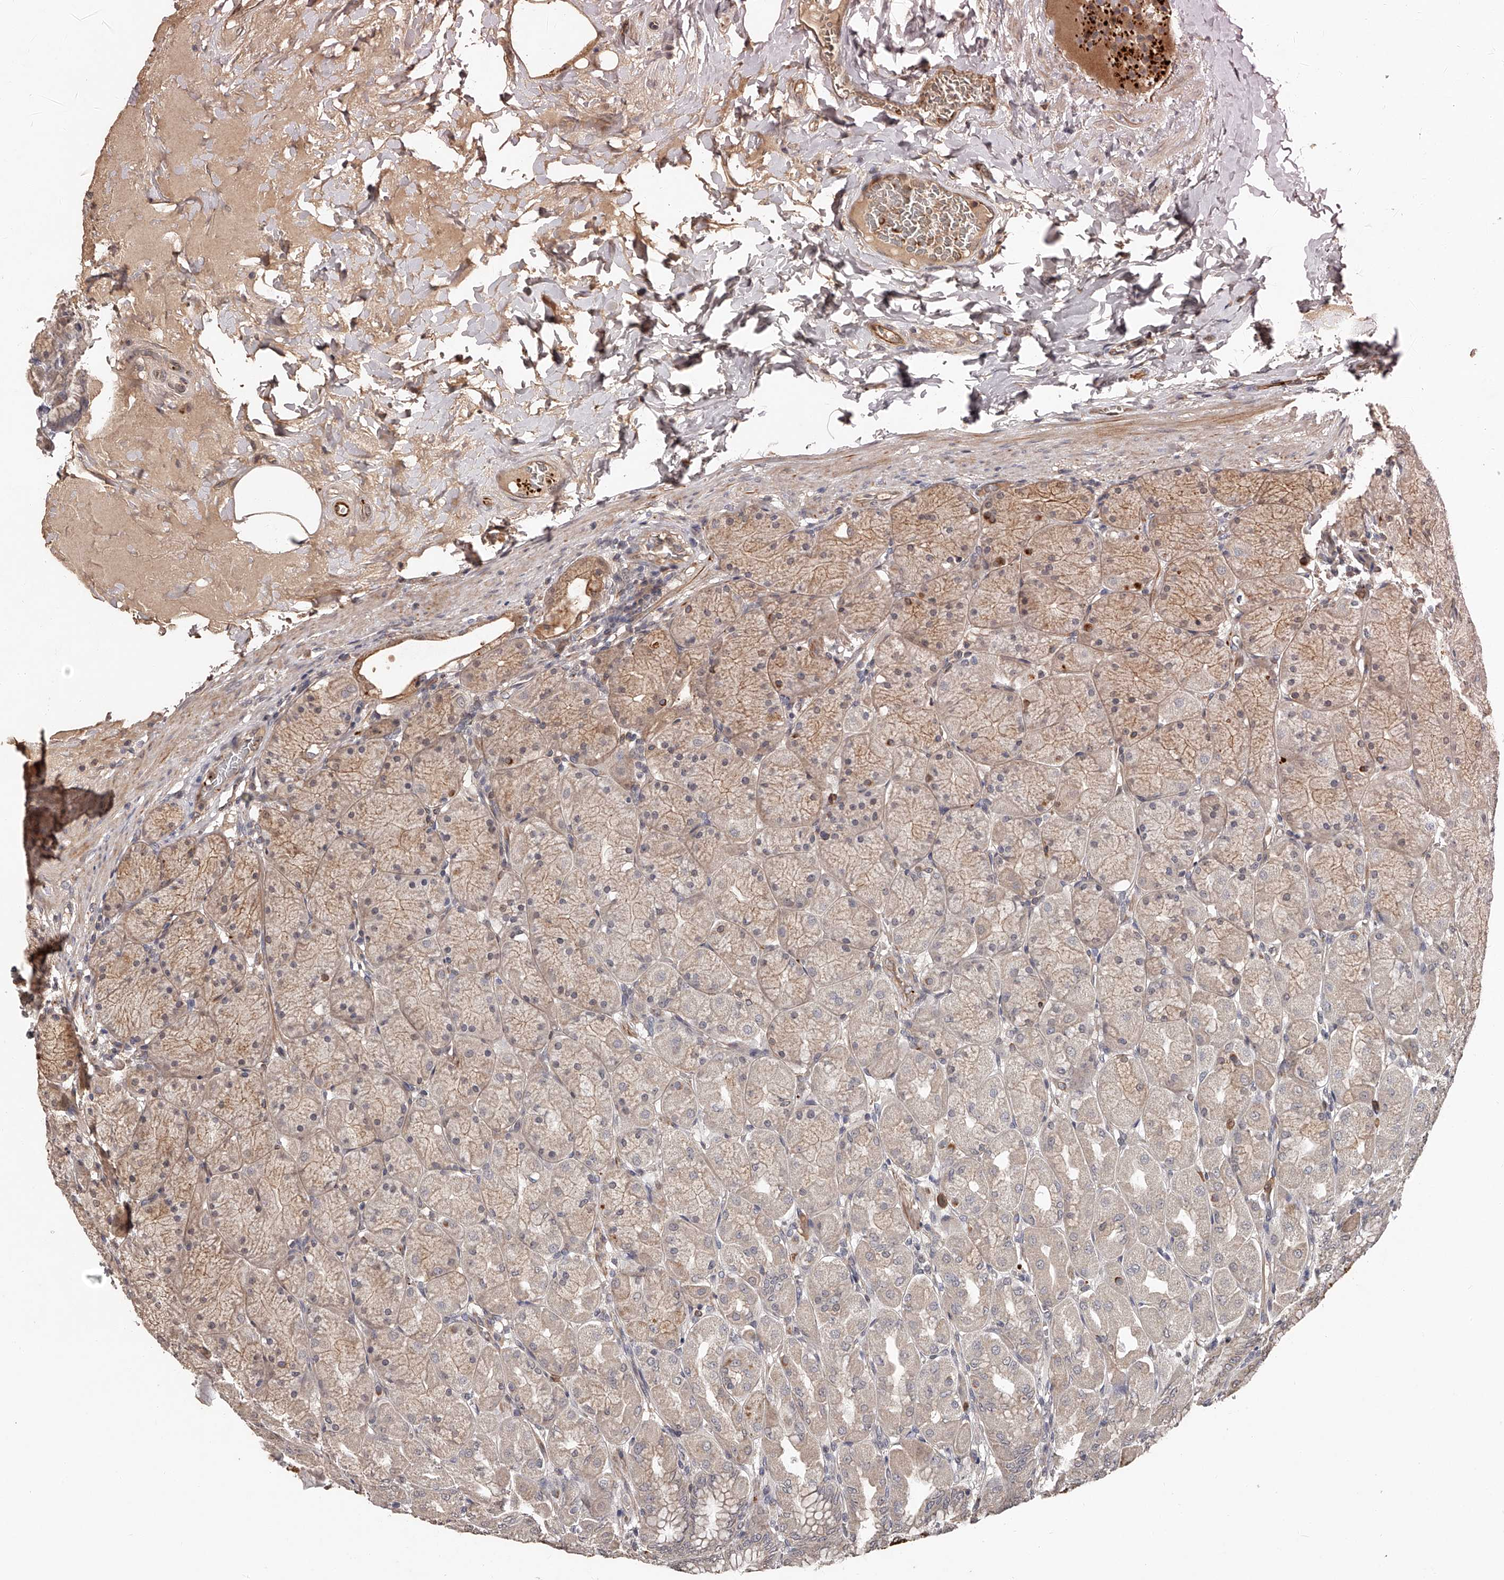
{"staining": {"intensity": "weak", "quantity": ">75%", "location": "cytoplasmic/membranous,nuclear"}, "tissue": "stomach", "cell_type": "Glandular cells", "image_type": "normal", "snomed": [{"axis": "morphology", "description": "Normal tissue, NOS"}, {"axis": "topography", "description": "Stomach, upper"}], "caption": "Protein analysis of unremarkable stomach exhibits weak cytoplasmic/membranous,nuclear staining in about >75% of glandular cells.", "gene": "URGCP", "patient": {"sex": "female", "age": 56}}